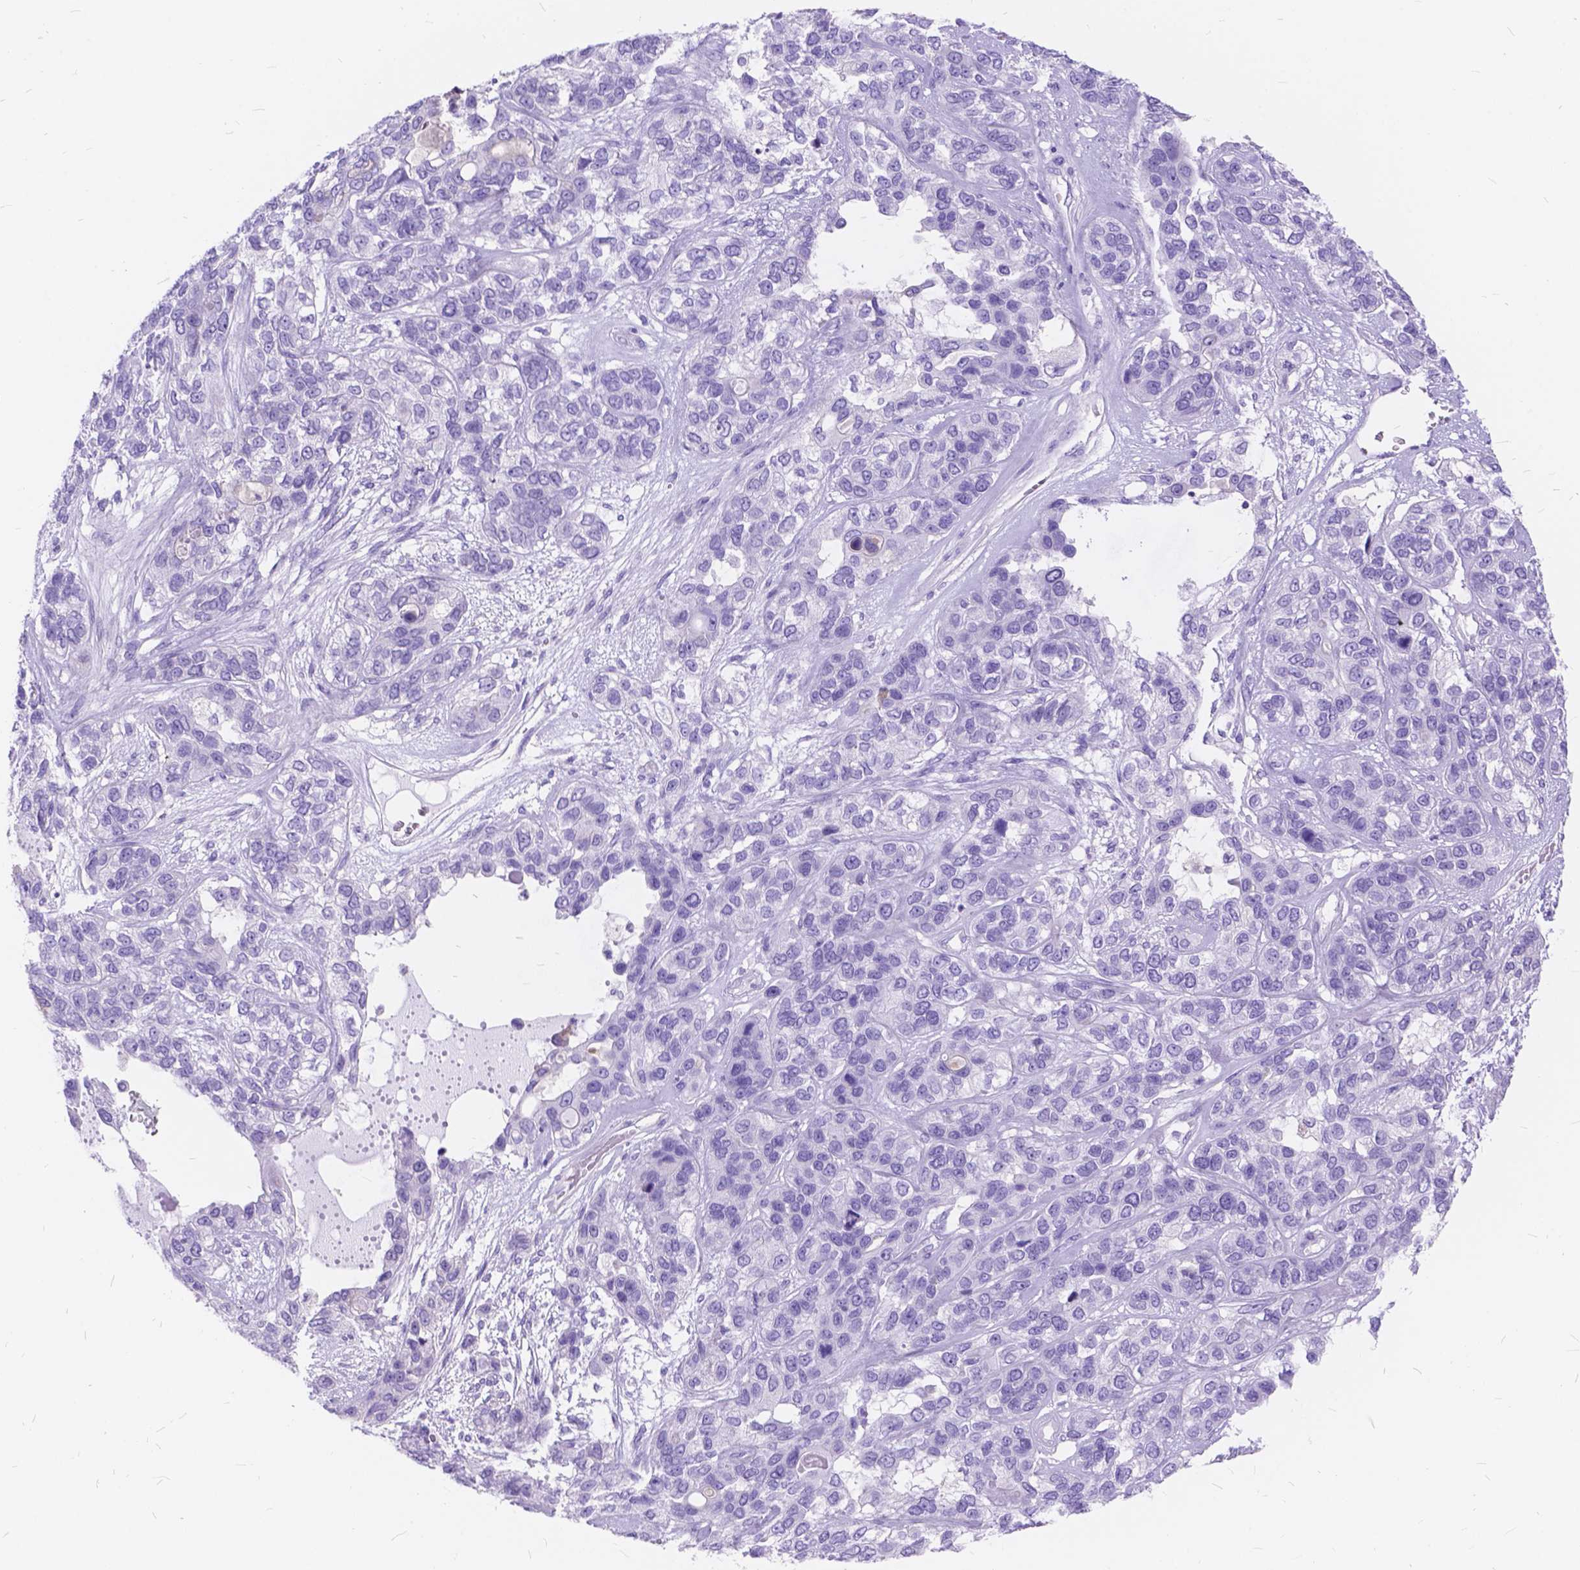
{"staining": {"intensity": "negative", "quantity": "none", "location": "none"}, "tissue": "lung cancer", "cell_type": "Tumor cells", "image_type": "cancer", "snomed": [{"axis": "morphology", "description": "Squamous cell carcinoma, NOS"}, {"axis": "topography", "description": "Lung"}], "caption": "DAB (3,3'-diaminobenzidine) immunohistochemical staining of human lung squamous cell carcinoma shows no significant expression in tumor cells.", "gene": "FOXL2", "patient": {"sex": "female", "age": 70}}